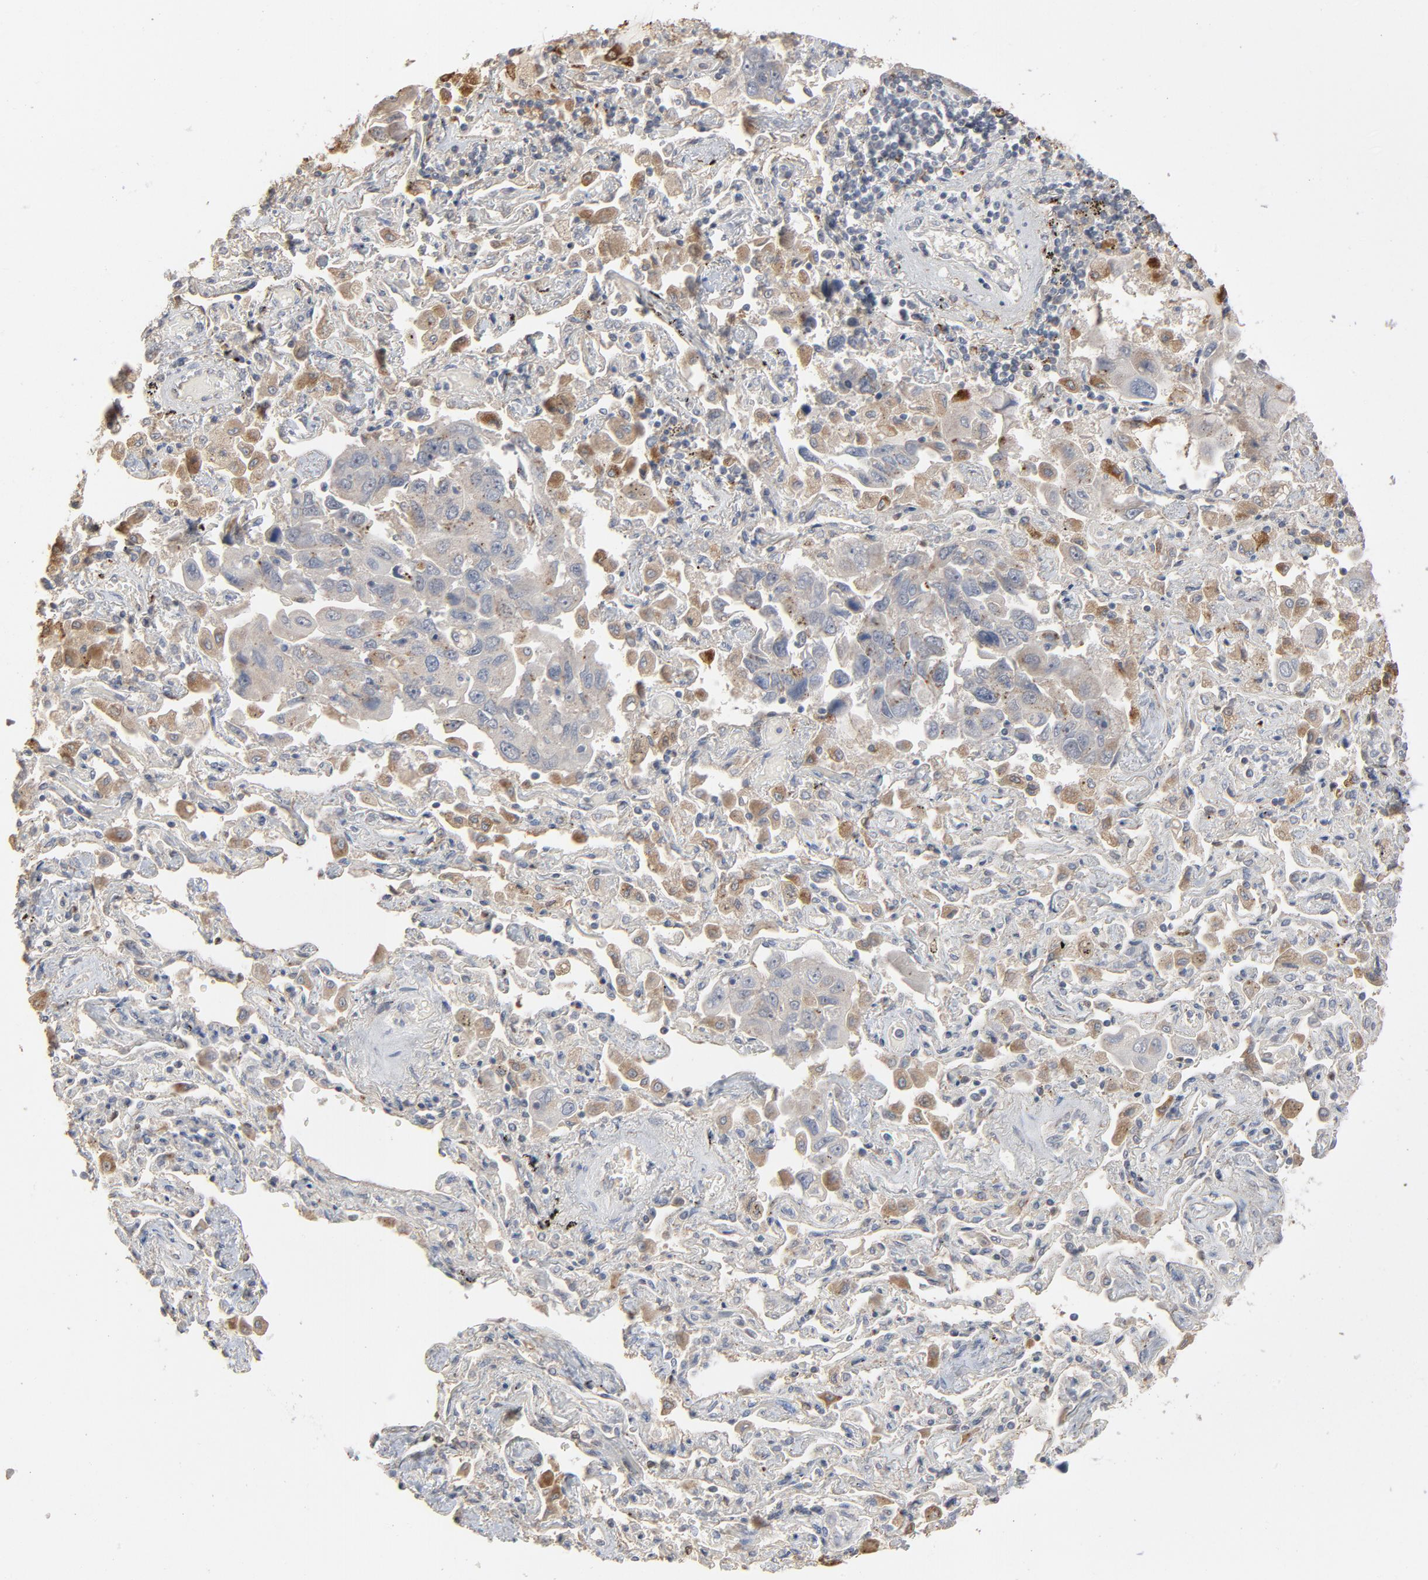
{"staining": {"intensity": "moderate", "quantity": "<25%", "location": "cytoplasmic/membranous"}, "tissue": "lung cancer", "cell_type": "Tumor cells", "image_type": "cancer", "snomed": [{"axis": "morphology", "description": "Adenocarcinoma, NOS"}, {"axis": "topography", "description": "Lung"}], "caption": "Immunohistochemical staining of human adenocarcinoma (lung) demonstrates low levels of moderate cytoplasmic/membranous protein positivity in approximately <25% of tumor cells.", "gene": "POMT2", "patient": {"sex": "male", "age": 64}}